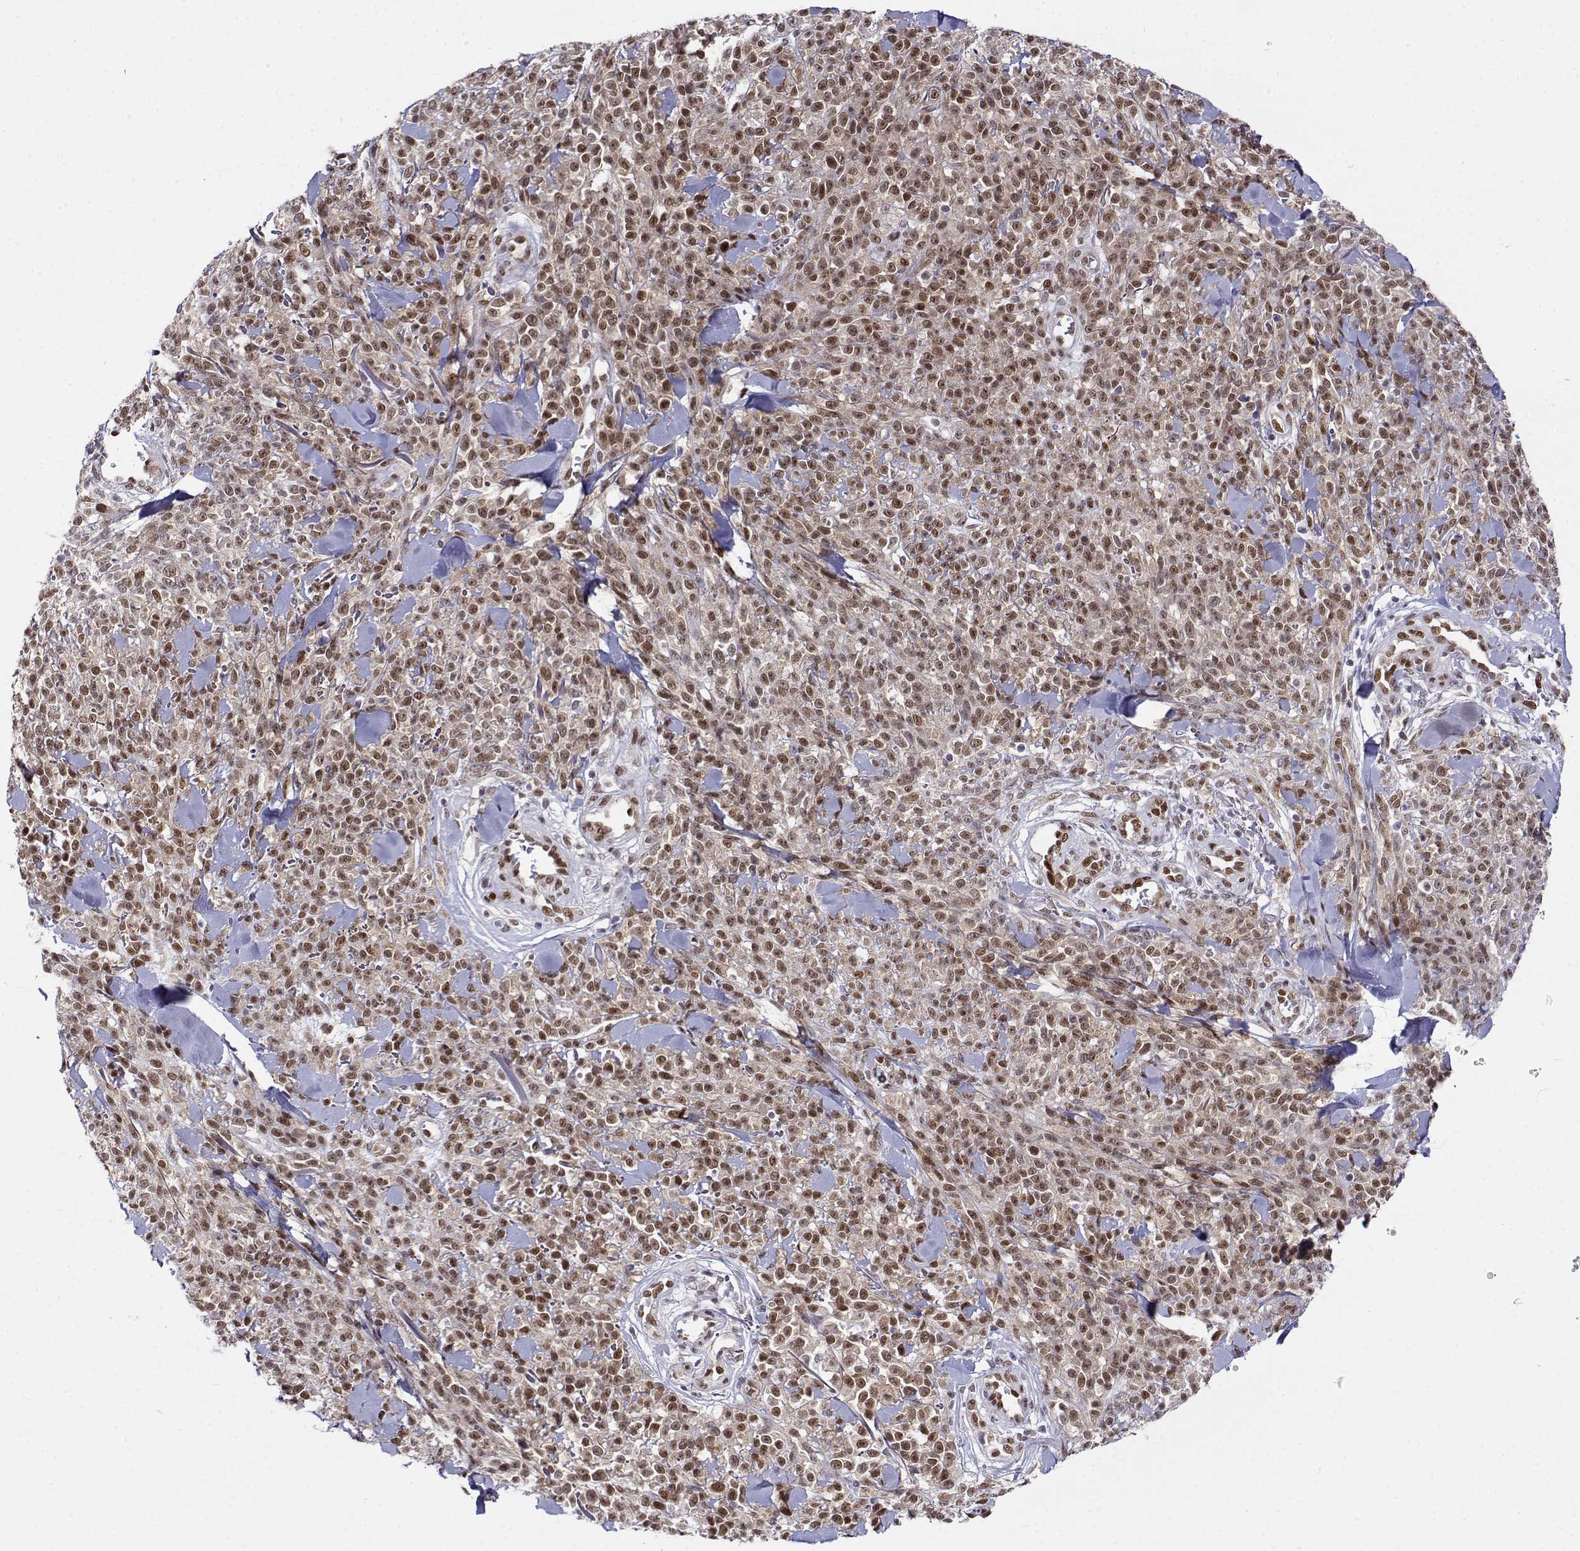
{"staining": {"intensity": "moderate", "quantity": ">75%", "location": "nuclear"}, "tissue": "melanoma", "cell_type": "Tumor cells", "image_type": "cancer", "snomed": [{"axis": "morphology", "description": "Malignant melanoma, NOS"}, {"axis": "topography", "description": "Skin"}, {"axis": "topography", "description": "Skin of trunk"}], "caption": "Tumor cells display medium levels of moderate nuclear expression in approximately >75% of cells in human melanoma. The staining was performed using DAB (3,3'-diaminobenzidine), with brown indicating positive protein expression. Nuclei are stained blue with hematoxylin.", "gene": "ERF", "patient": {"sex": "male", "age": 74}}